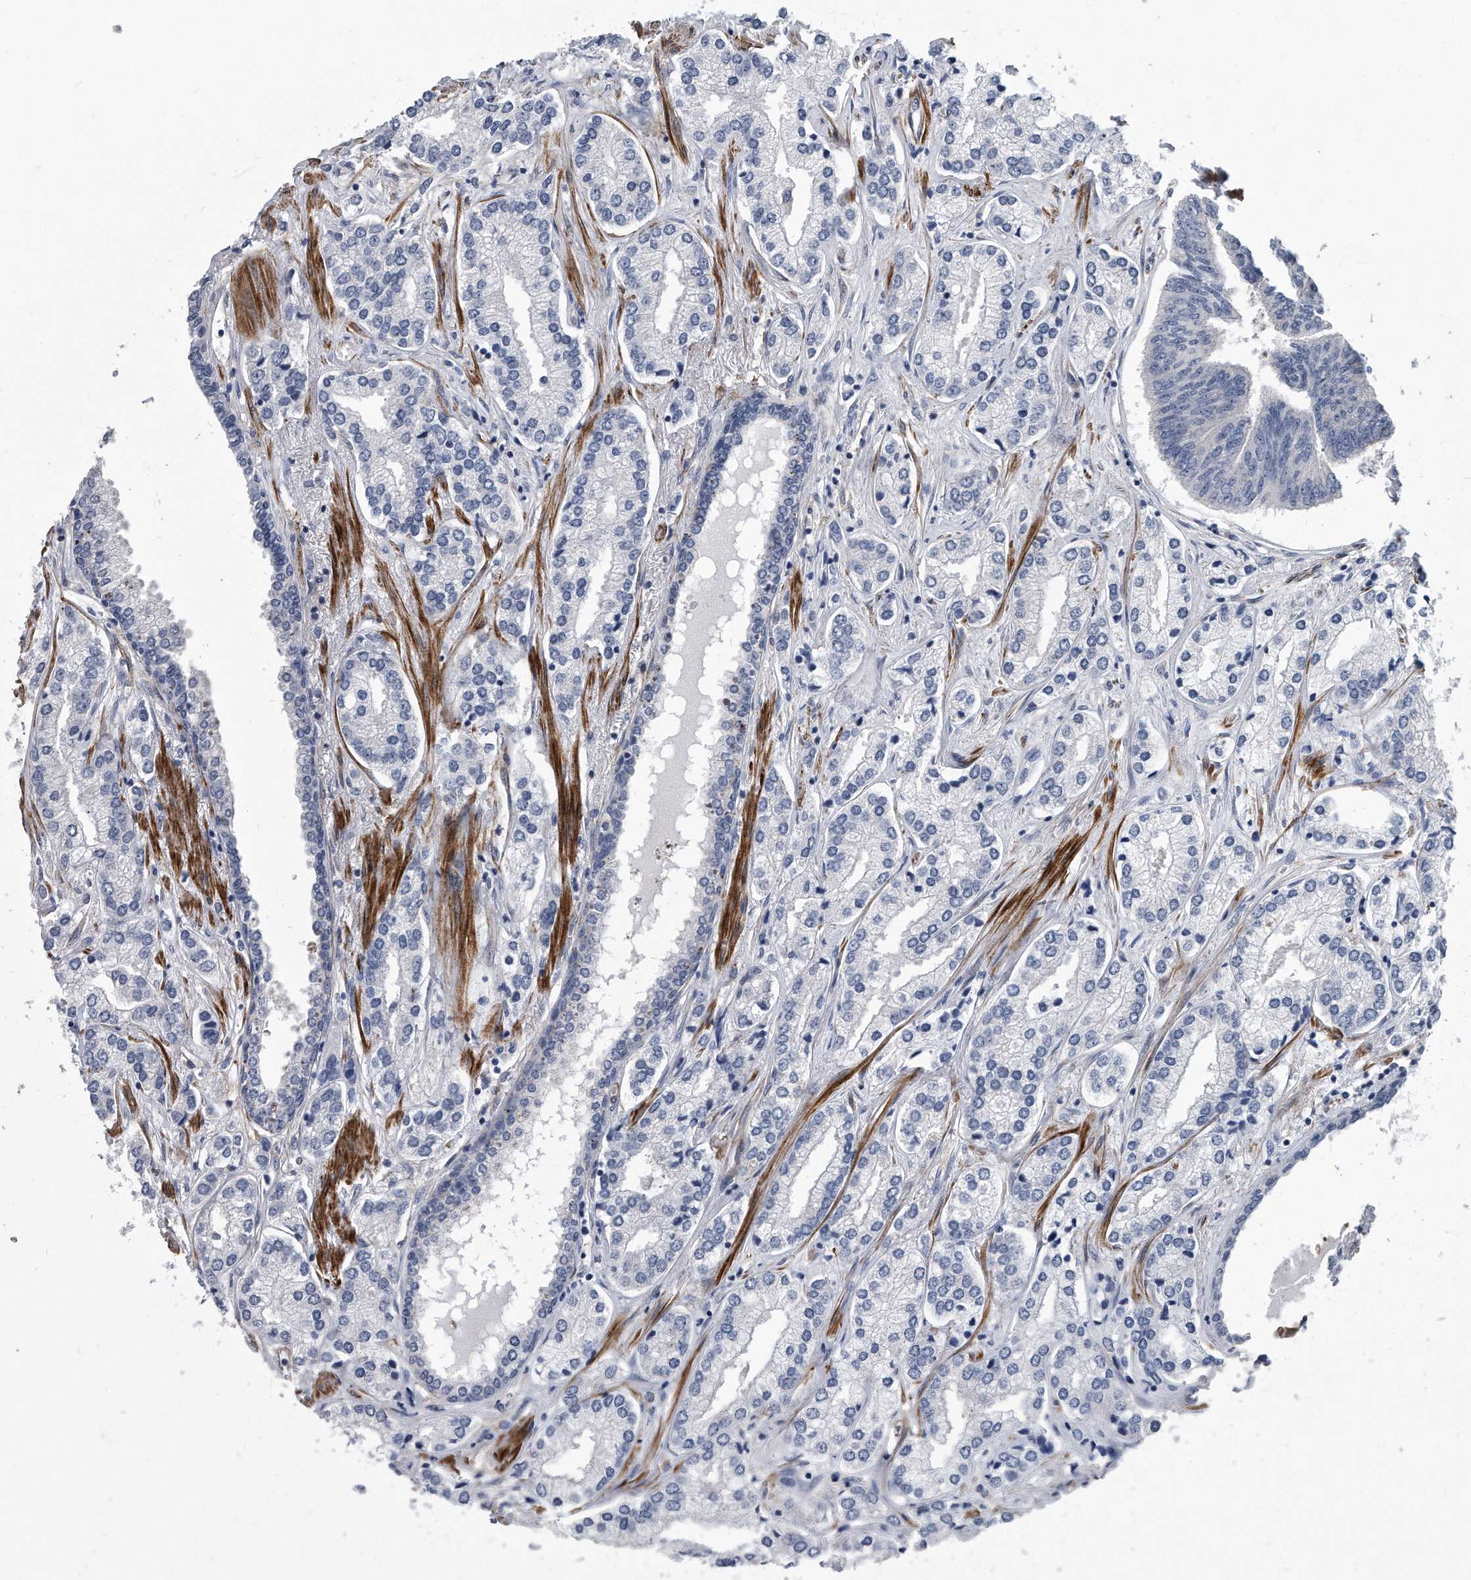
{"staining": {"intensity": "negative", "quantity": "none", "location": "none"}, "tissue": "prostate cancer", "cell_type": "Tumor cells", "image_type": "cancer", "snomed": [{"axis": "morphology", "description": "Adenocarcinoma, High grade"}, {"axis": "topography", "description": "Prostate"}], "caption": "A high-resolution photomicrograph shows IHC staining of prostate cancer (adenocarcinoma (high-grade)), which demonstrates no significant staining in tumor cells.", "gene": "EIF2B4", "patient": {"sex": "male", "age": 66}}